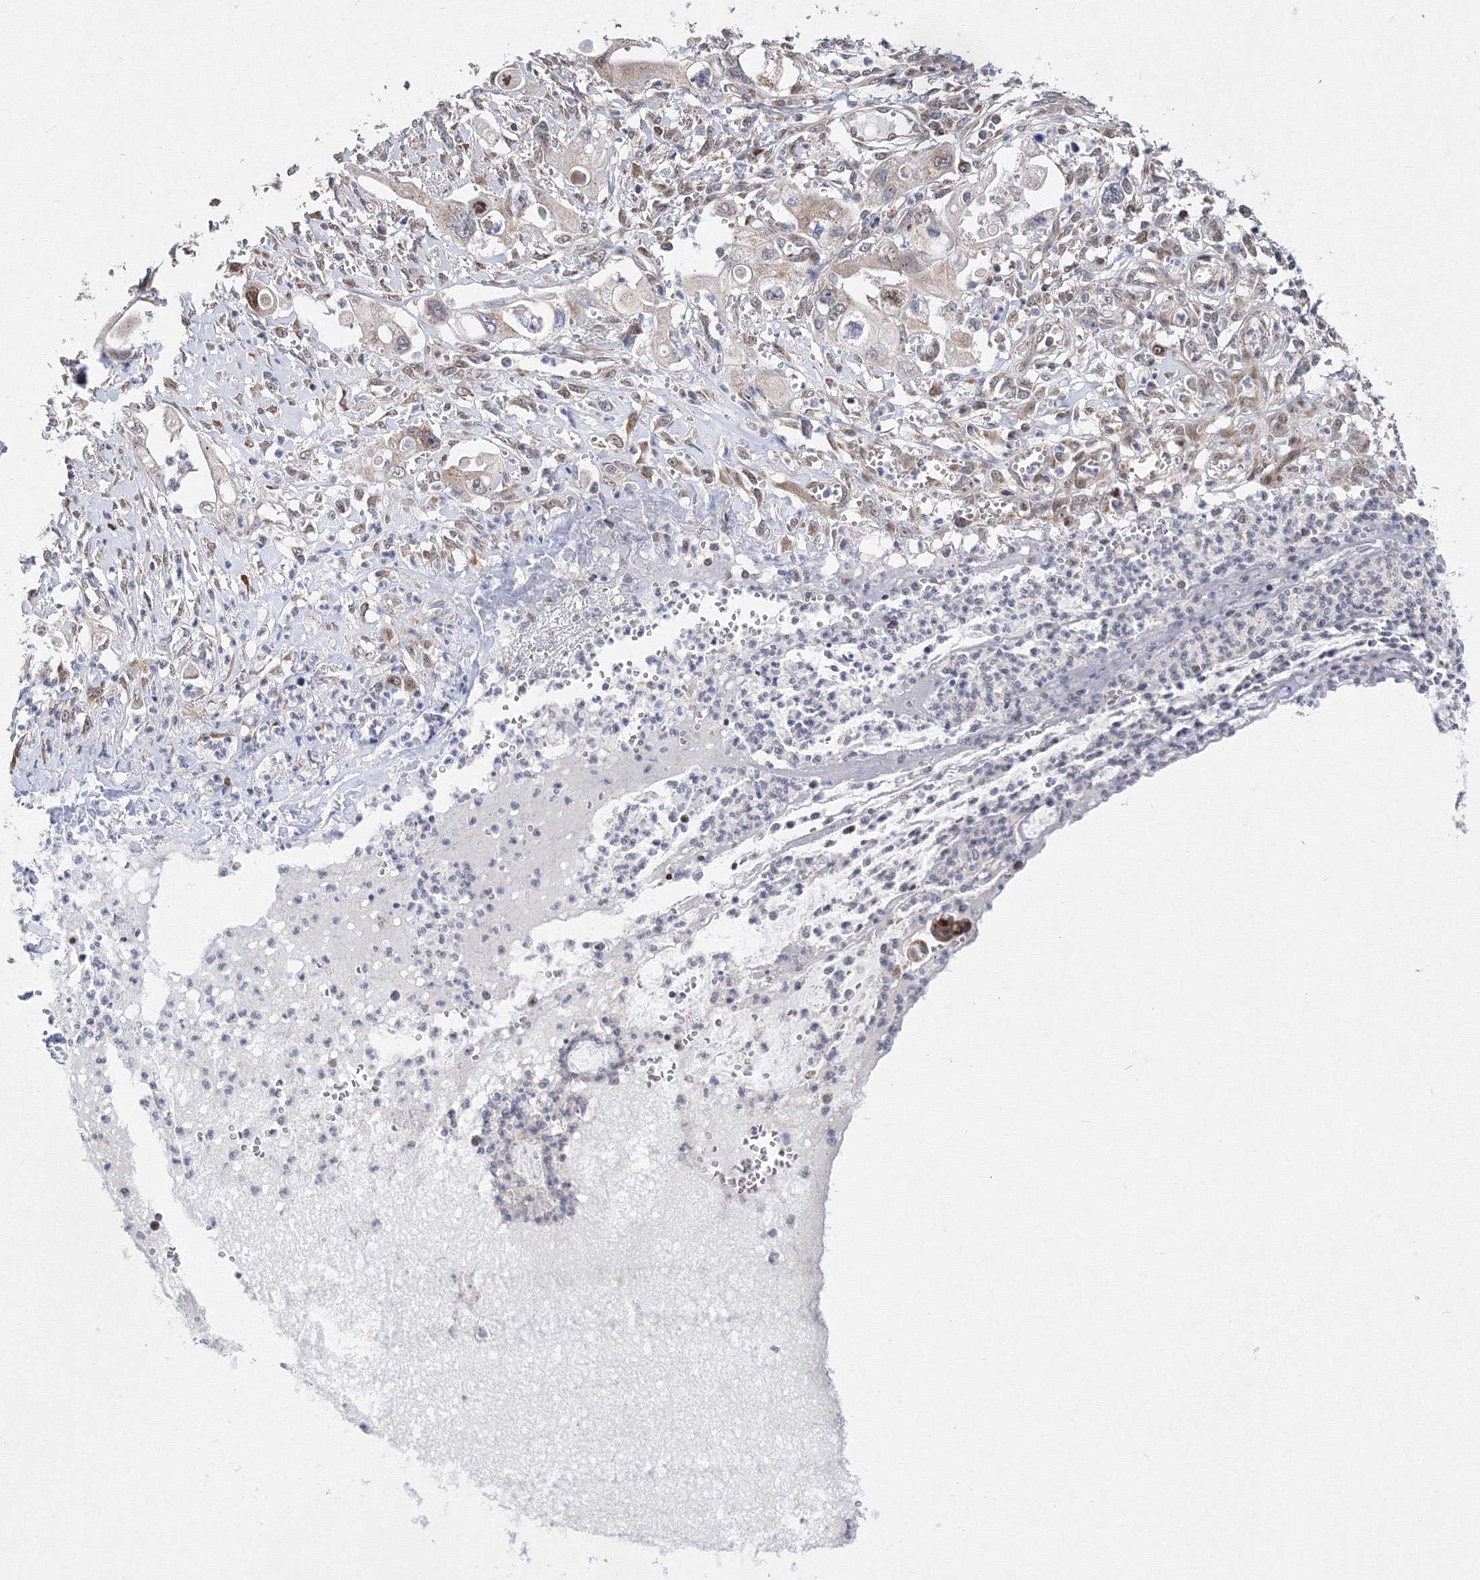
{"staining": {"intensity": "weak", "quantity": ">75%", "location": "cytoplasmic/membranous,nuclear"}, "tissue": "pancreatic cancer", "cell_type": "Tumor cells", "image_type": "cancer", "snomed": [{"axis": "morphology", "description": "Adenocarcinoma, NOS"}, {"axis": "topography", "description": "Pancreas"}], "caption": "Immunohistochemistry (IHC) staining of pancreatic adenocarcinoma, which shows low levels of weak cytoplasmic/membranous and nuclear staining in about >75% of tumor cells indicating weak cytoplasmic/membranous and nuclear protein expression. The staining was performed using DAB (3,3'-diaminobenzidine) (brown) for protein detection and nuclei were counterstained in hematoxylin (blue).", "gene": "GPN1", "patient": {"sex": "male", "age": 68}}